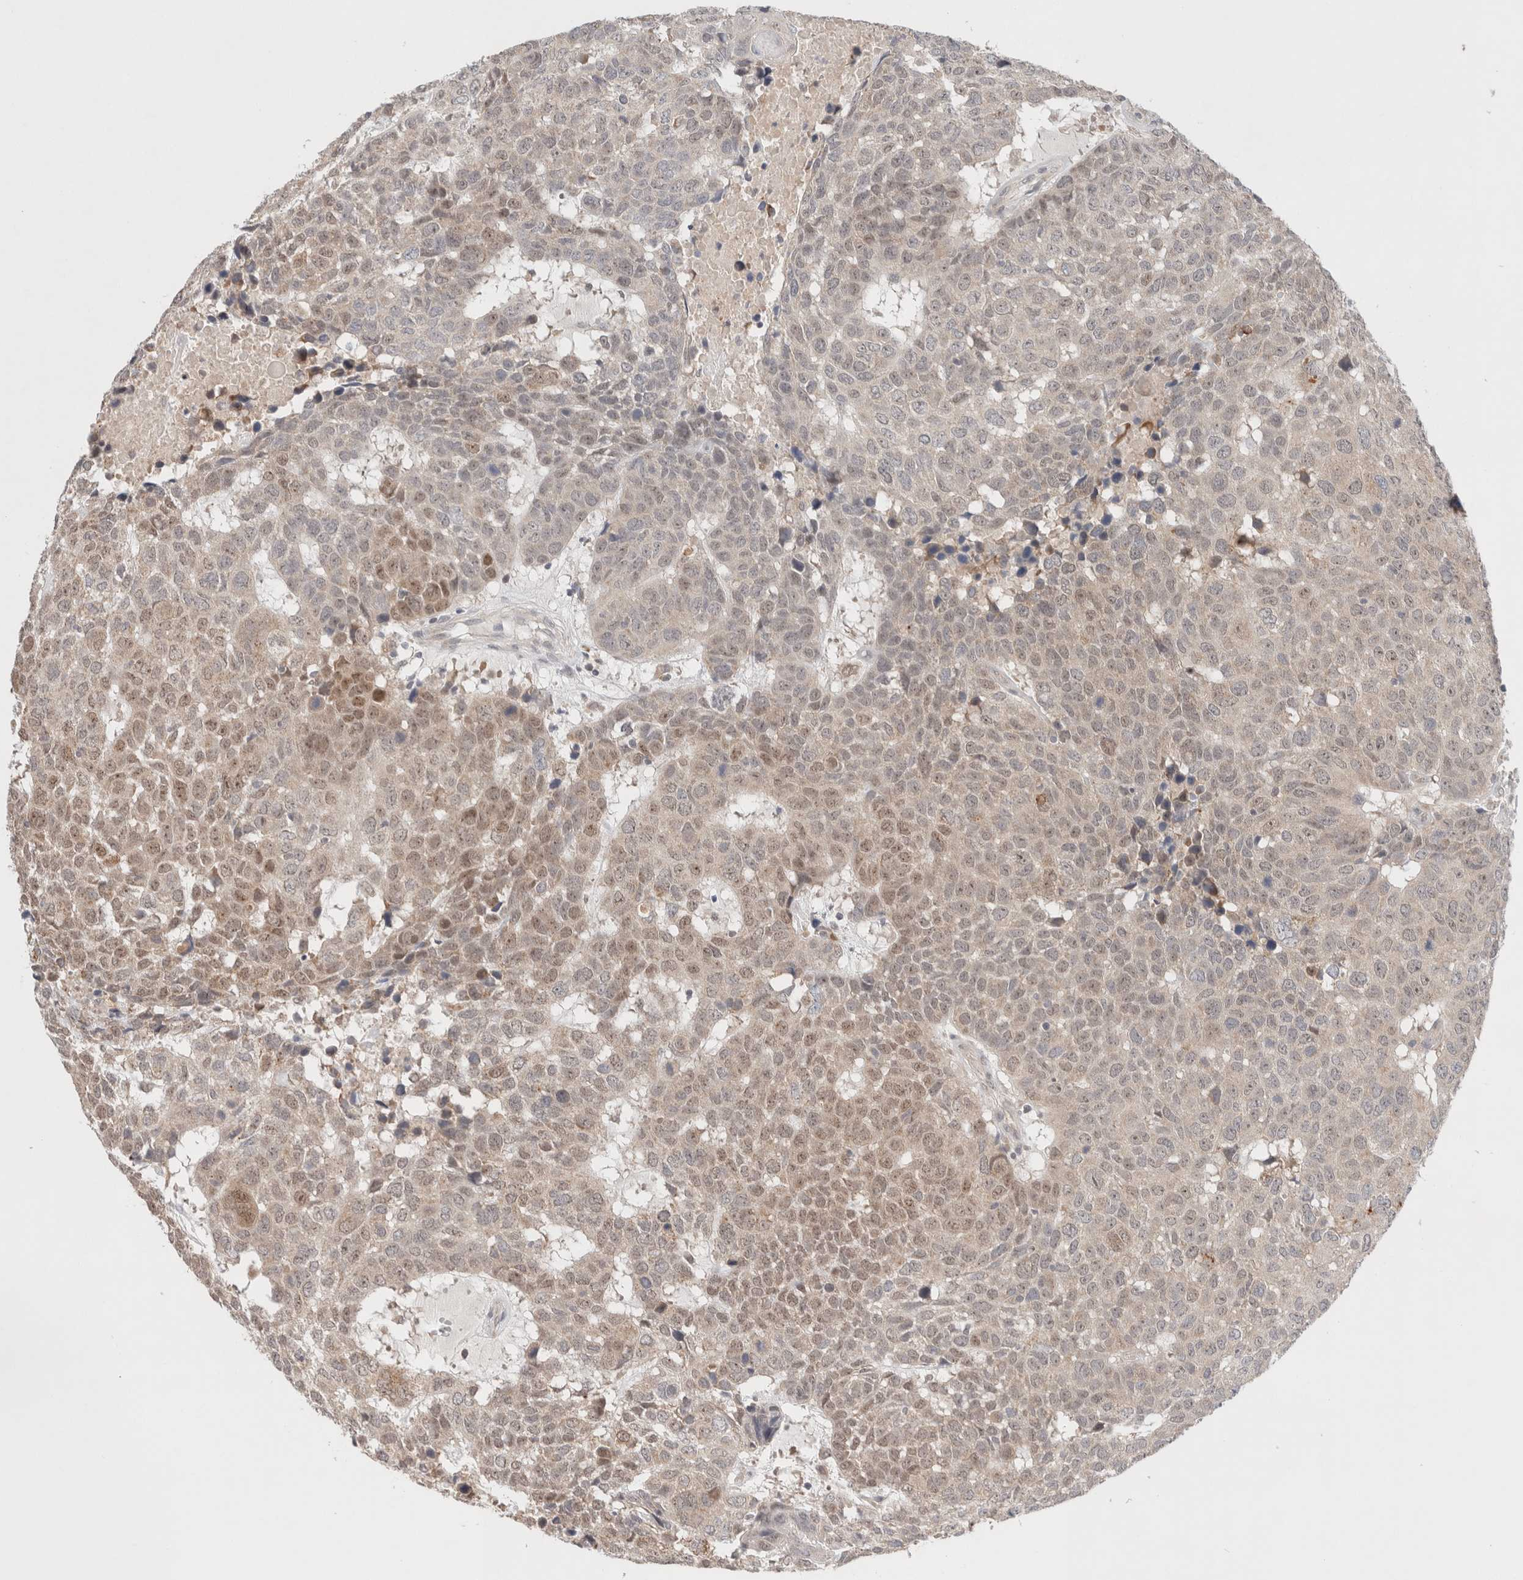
{"staining": {"intensity": "weak", "quantity": "25%-75%", "location": "nuclear"}, "tissue": "head and neck cancer", "cell_type": "Tumor cells", "image_type": "cancer", "snomed": [{"axis": "morphology", "description": "Squamous cell carcinoma, NOS"}, {"axis": "topography", "description": "Head-Neck"}], "caption": "The micrograph reveals immunohistochemical staining of squamous cell carcinoma (head and neck). There is weak nuclear staining is appreciated in about 25%-75% of tumor cells. (Brightfield microscopy of DAB IHC at high magnification).", "gene": "ERI3", "patient": {"sex": "male", "age": 66}}